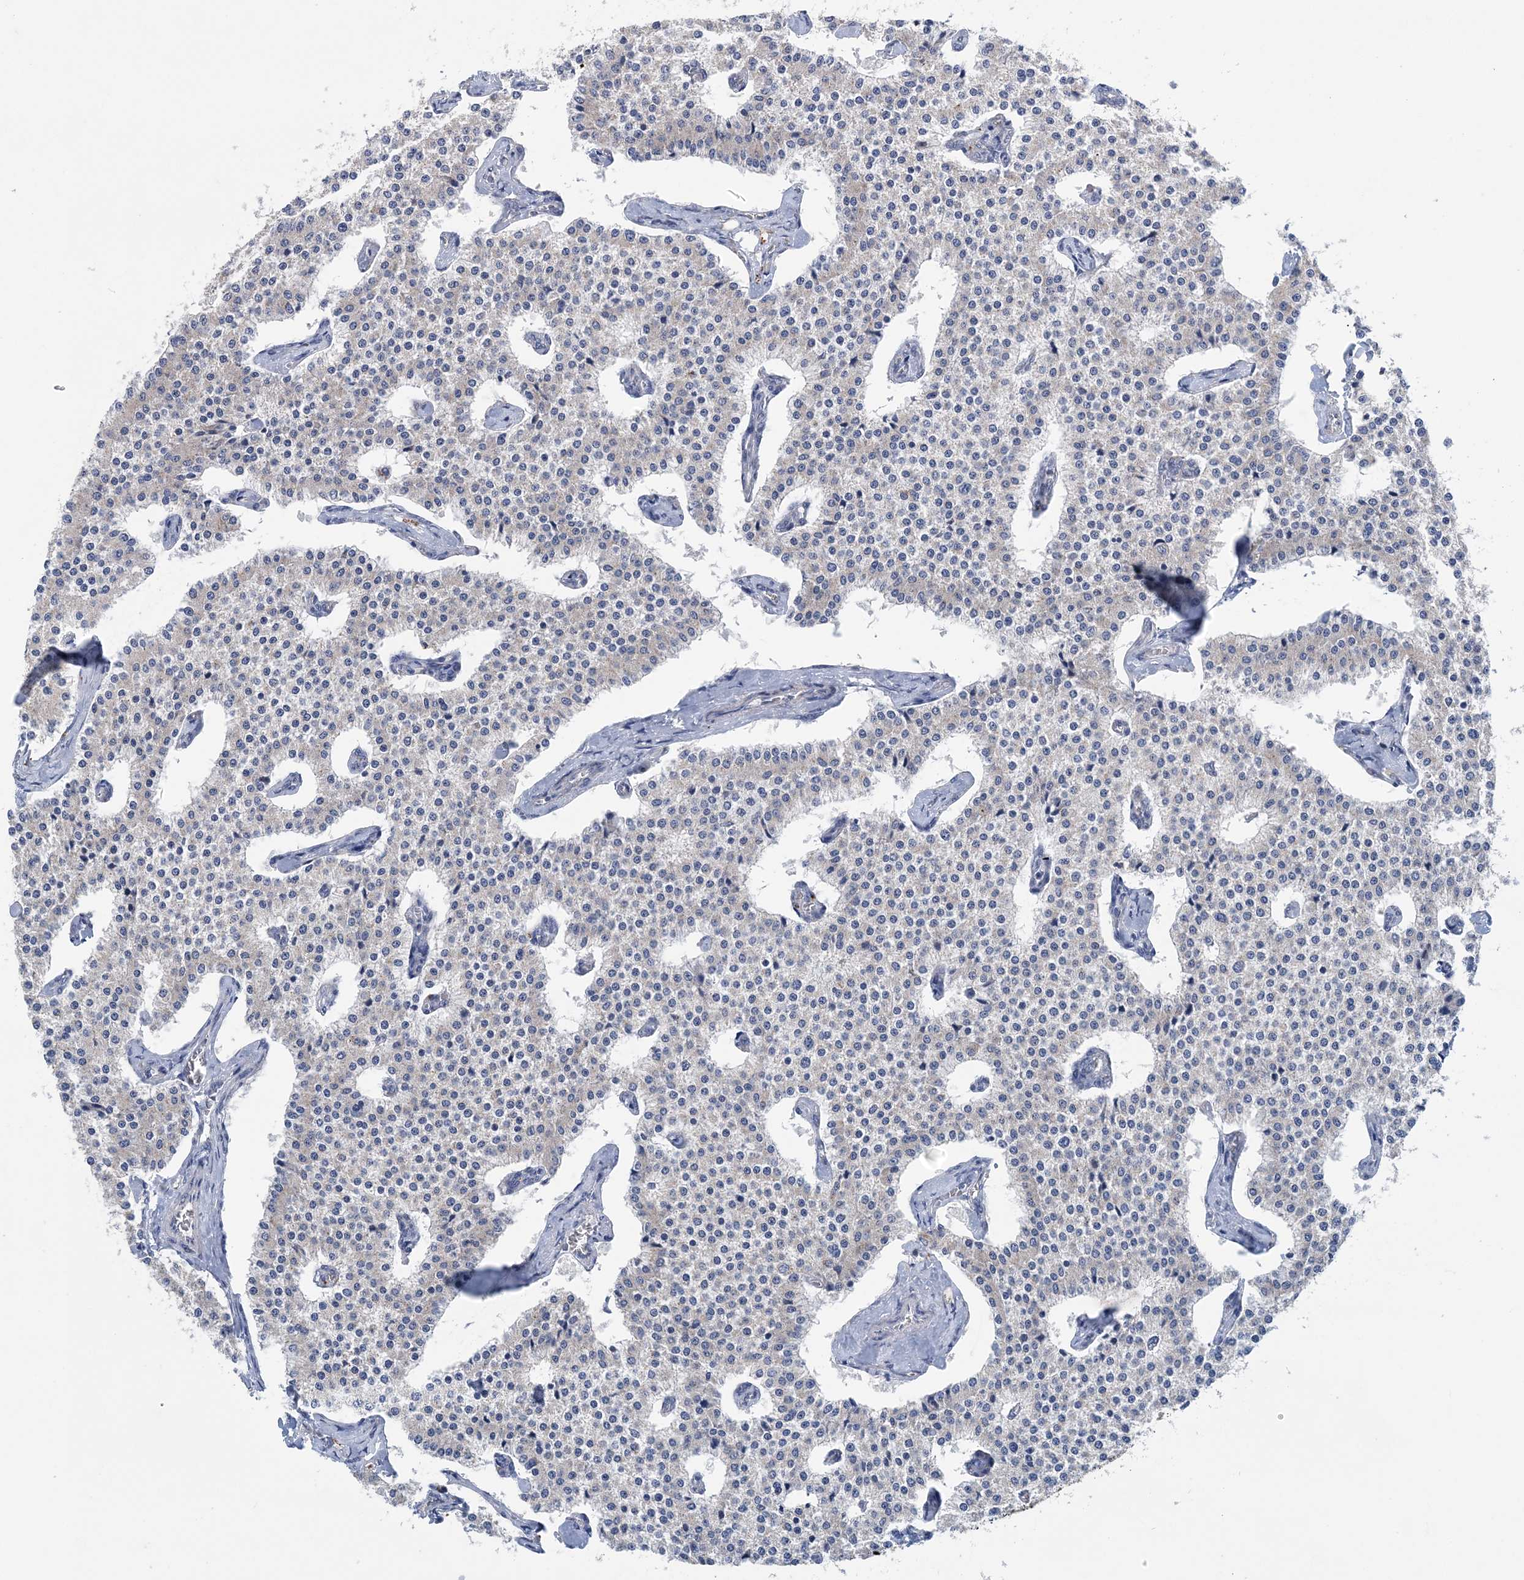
{"staining": {"intensity": "negative", "quantity": "none", "location": "none"}, "tissue": "carcinoid", "cell_type": "Tumor cells", "image_type": "cancer", "snomed": [{"axis": "morphology", "description": "Carcinoid, malignant, NOS"}, {"axis": "topography", "description": "Colon"}], "caption": "High magnification brightfield microscopy of malignant carcinoid stained with DAB (3,3'-diaminobenzidine) (brown) and counterstained with hematoxylin (blue): tumor cells show no significant expression. The staining was performed using DAB to visualize the protein expression in brown, while the nuclei were stained in blue with hematoxylin (Magnification: 20x).", "gene": "COPE", "patient": {"sex": "female", "age": 52}}